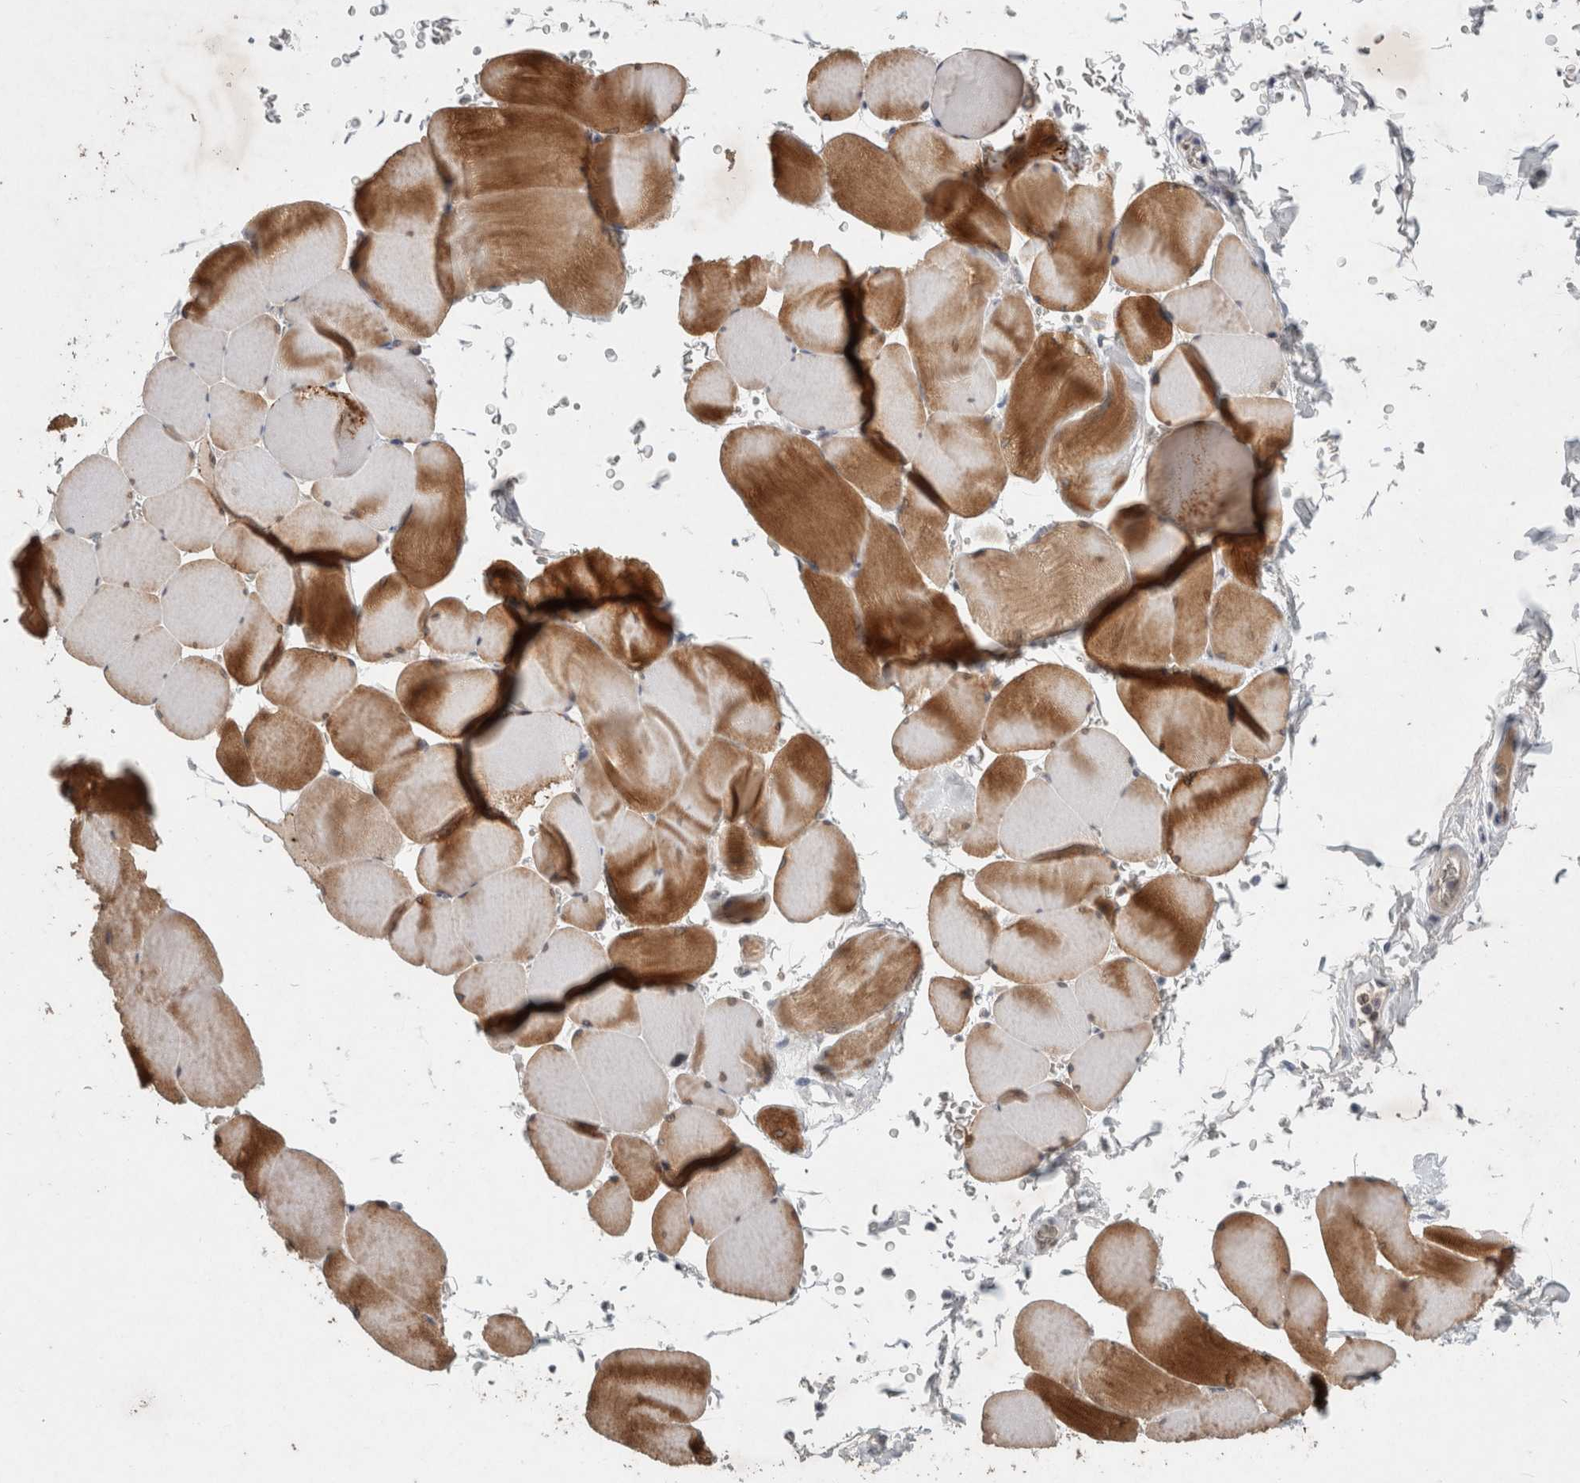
{"staining": {"intensity": "strong", "quantity": "25%-75%", "location": "cytoplasmic/membranous"}, "tissue": "skeletal muscle", "cell_type": "Myocytes", "image_type": "normal", "snomed": [{"axis": "morphology", "description": "Normal tissue, NOS"}, {"axis": "topography", "description": "Skeletal muscle"}], "caption": "This photomicrograph displays unremarkable skeletal muscle stained with immunohistochemistry (IHC) to label a protein in brown. The cytoplasmic/membranous of myocytes show strong positivity for the protein. Nuclei are counter-stained blue.", "gene": "RASAL2", "patient": {"sex": "male", "age": 62}}